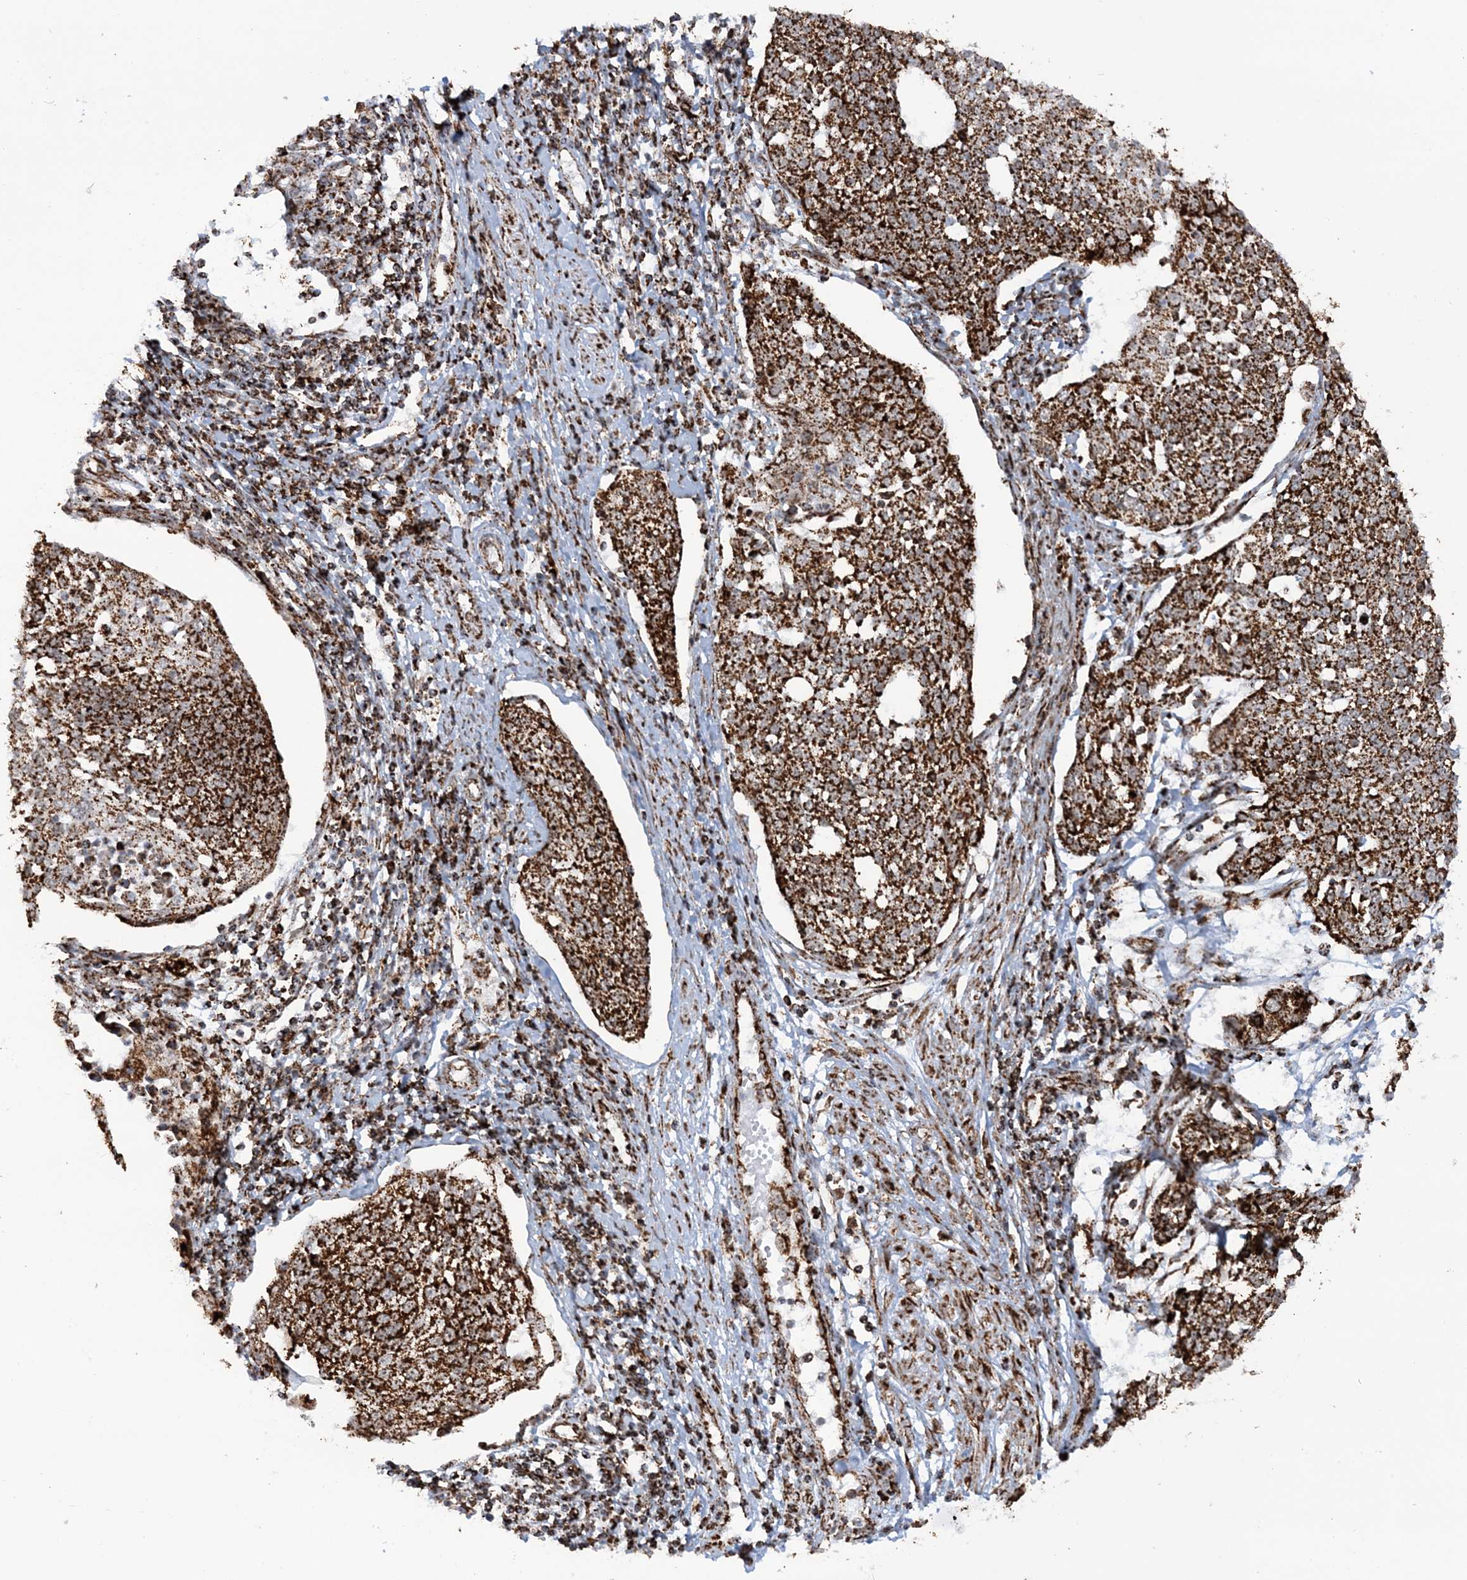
{"staining": {"intensity": "strong", "quantity": ">75%", "location": "cytoplasmic/membranous"}, "tissue": "cervical cancer", "cell_type": "Tumor cells", "image_type": "cancer", "snomed": [{"axis": "morphology", "description": "Squamous cell carcinoma, NOS"}, {"axis": "topography", "description": "Cervix"}], "caption": "Approximately >75% of tumor cells in human cervical squamous cell carcinoma display strong cytoplasmic/membranous protein expression as visualized by brown immunohistochemical staining.", "gene": "CRY2", "patient": {"sex": "female", "age": 34}}